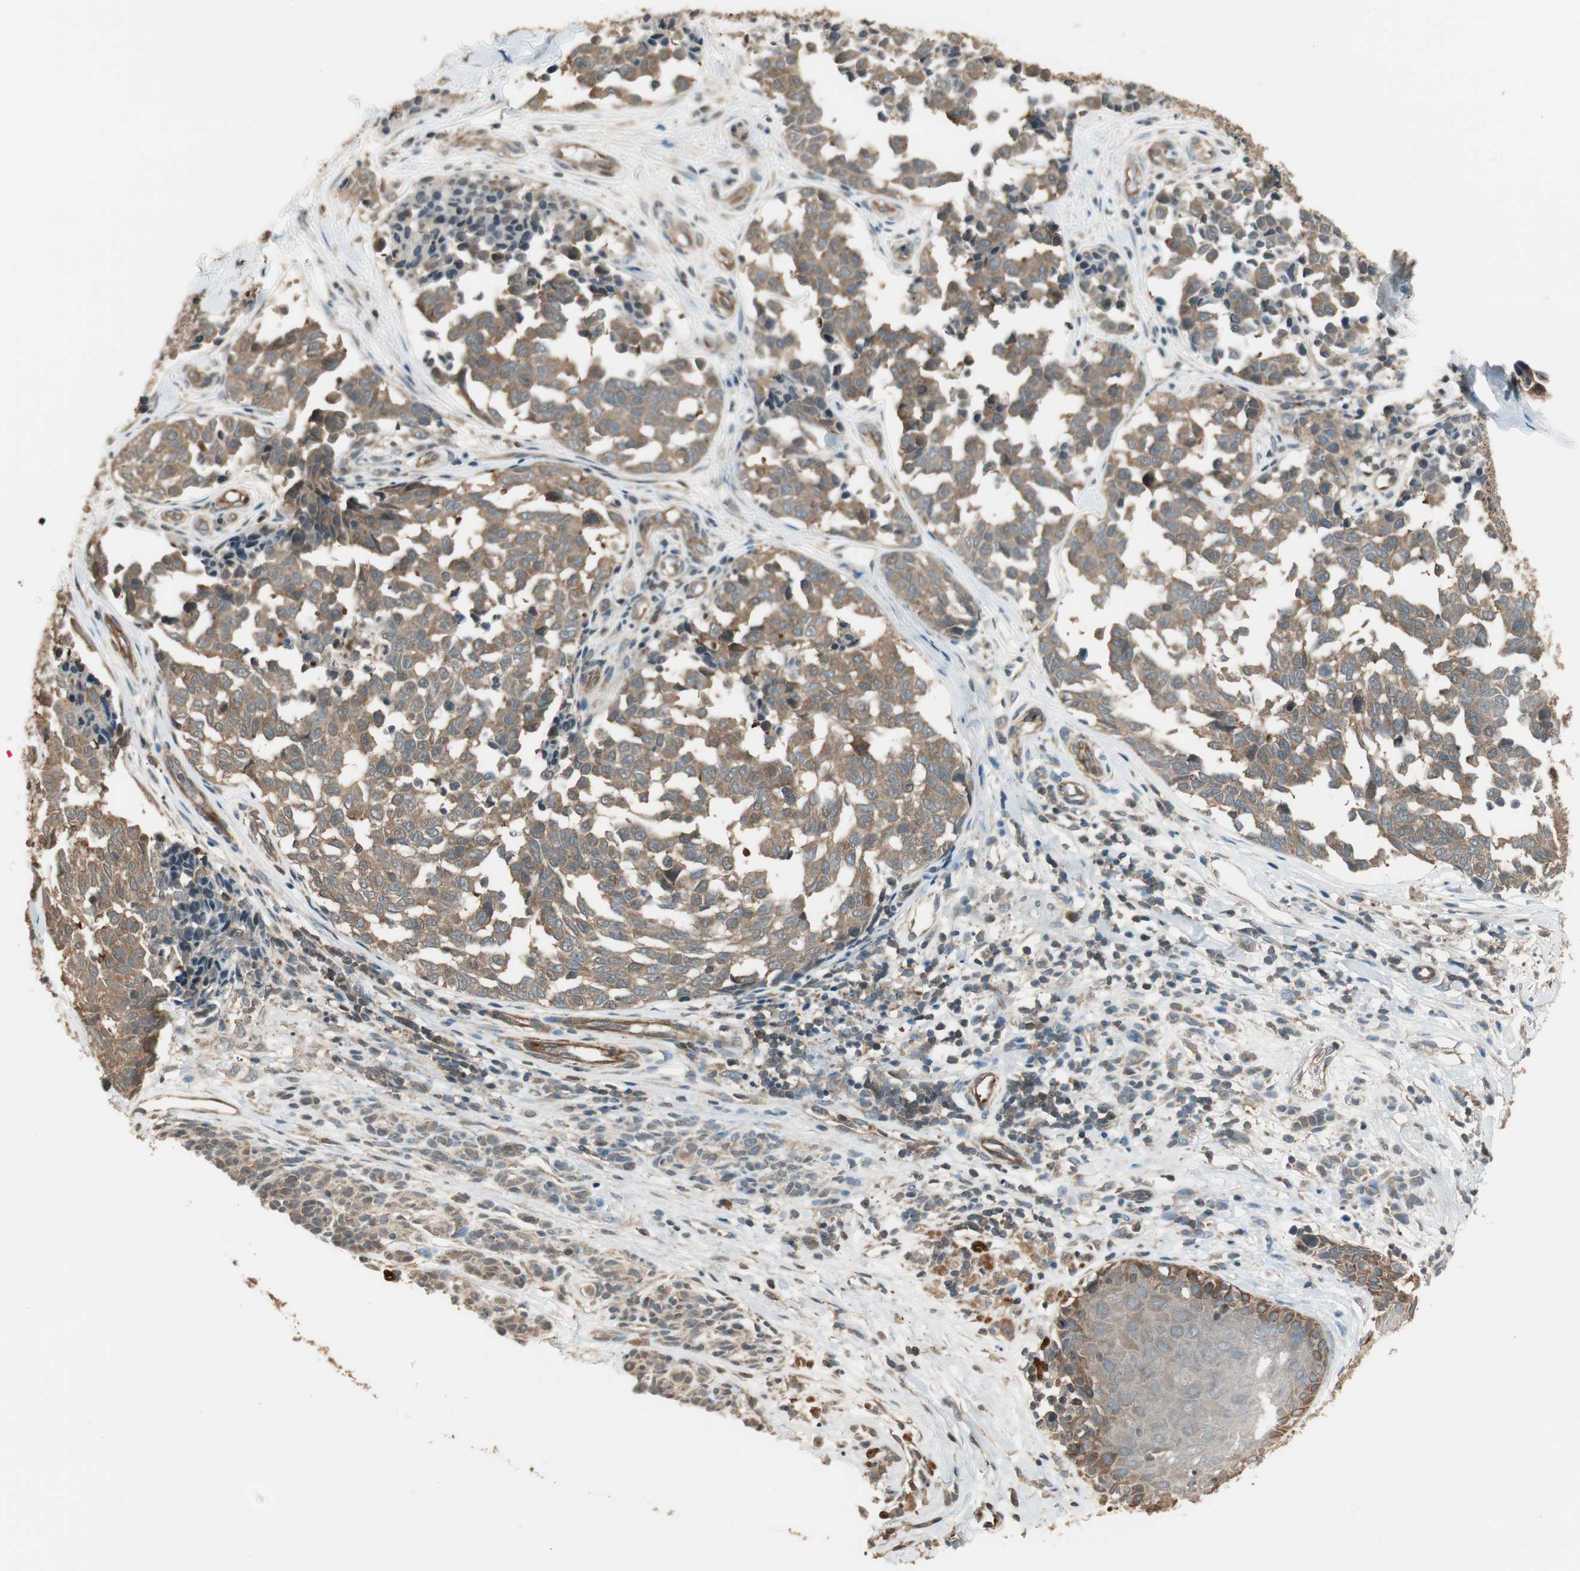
{"staining": {"intensity": "weak", "quantity": ">75%", "location": "cytoplasmic/membranous"}, "tissue": "melanoma", "cell_type": "Tumor cells", "image_type": "cancer", "snomed": [{"axis": "morphology", "description": "Malignant melanoma, NOS"}, {"axis": "topography", "description": "Skin"}], "caption": "IHC micrograph of neoplastic tissue: human melanoma stained using immunohistochemistry demonstrates low levels of weak protein expression localized specifically in the cytoplasmic/membranous of tumor cells, appearing as a cytoplasmic/membranous brown color.", "gene": "PFDN5", "patient": {"sex": "female", "age": 64}}